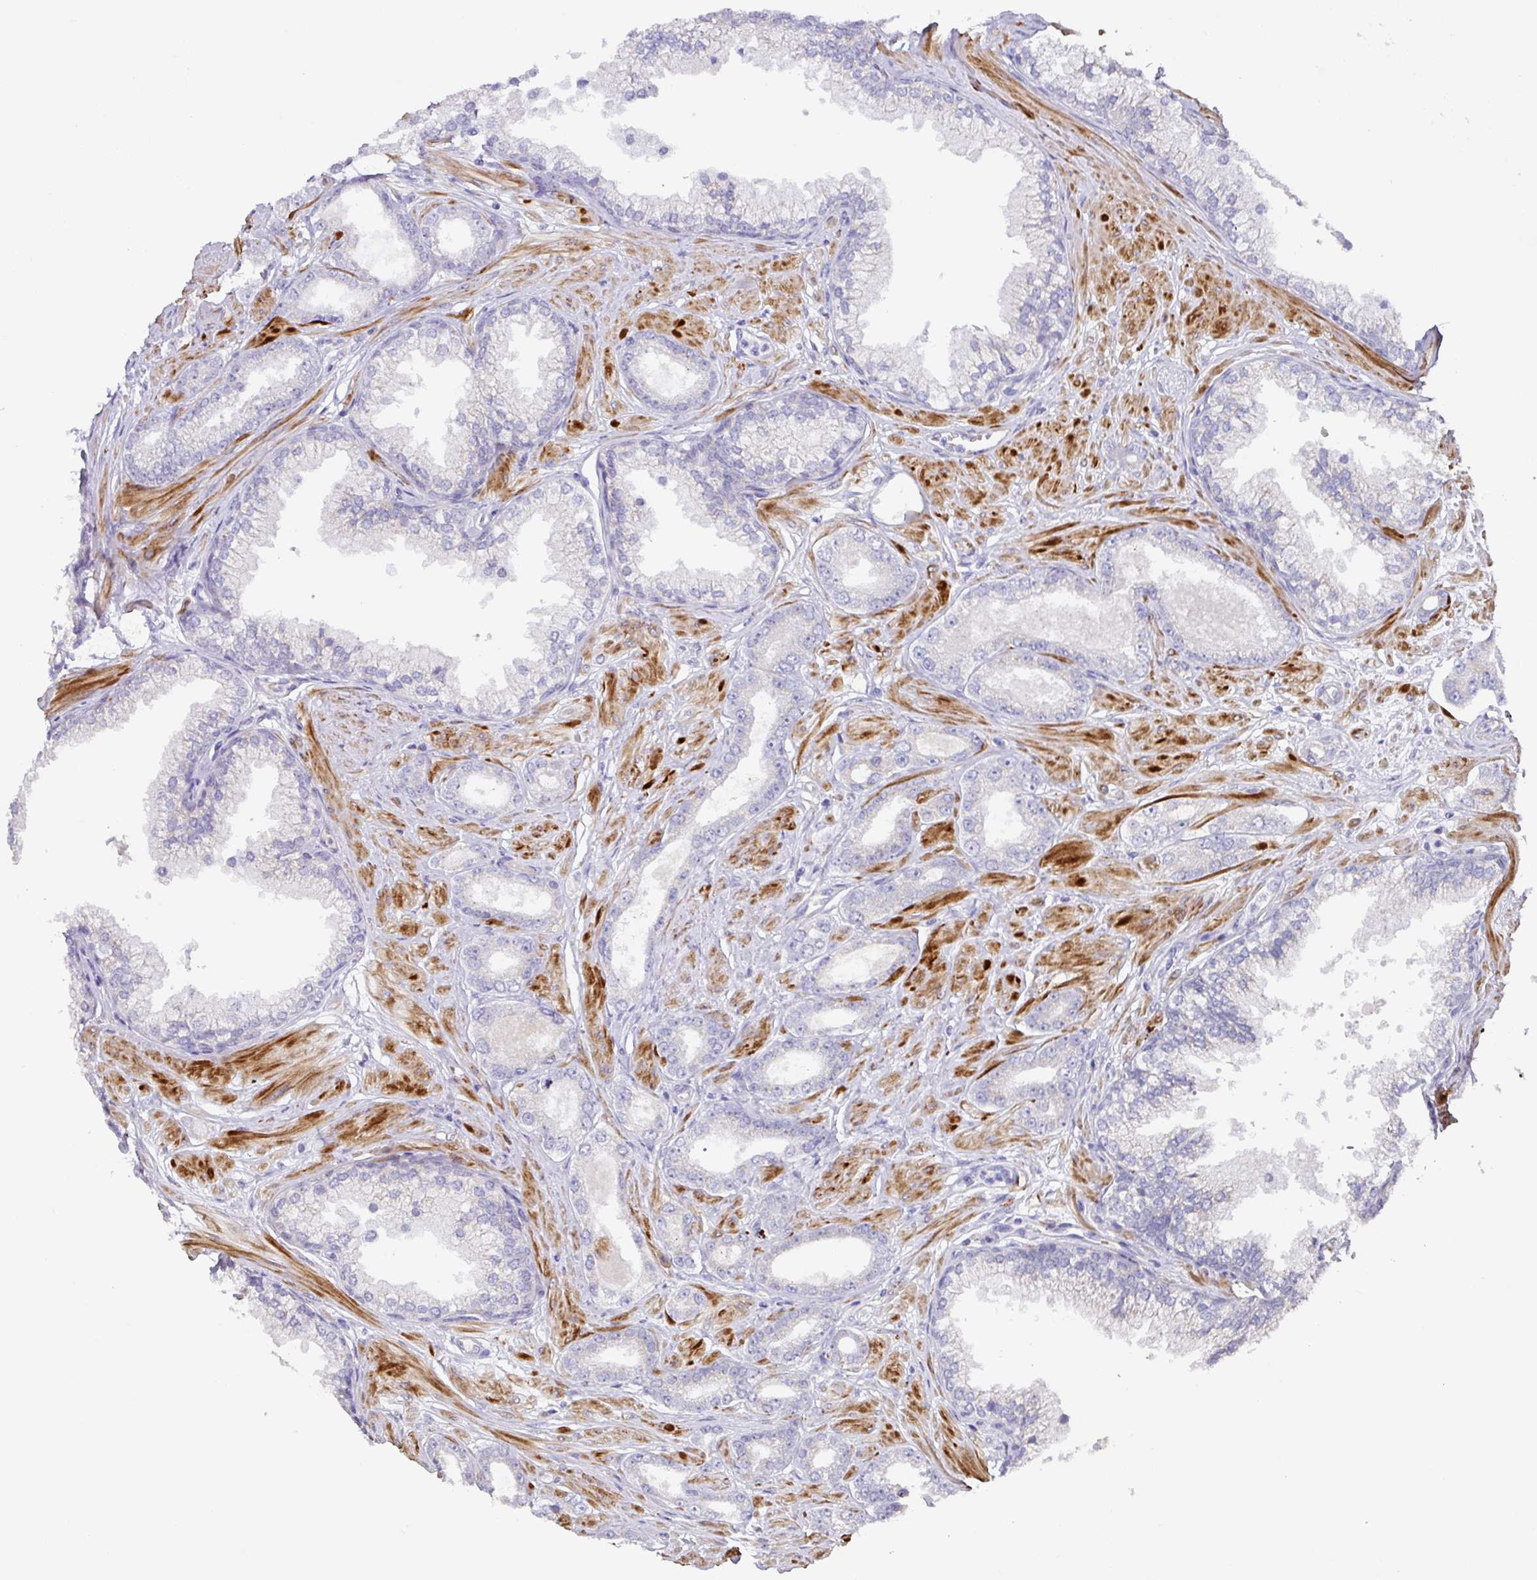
{"staining": {"intensity": "negative", "quantity": "none", "location": "none"}, "tissue": "prostate cancer", "cell_type": "Tumor cells", "image_type": "cancer", "snomed": [{"axis": "morphology", "description": "Adenocarcinoma, Low grade"}, {"axis": "topography", "description": "Prostate"}], "caption": "Immunohistochemistry micrograph of neoplastic tissue: human prostate cancer stained with DAB (3,3'-diaminobenzidine) displays no significant protein positivity in tumor cells. (Immunohistochemistry, brightfield microscopy, high magnification).", "gene": "TARM1", "patient": {"sex": "male", "age": 60}}